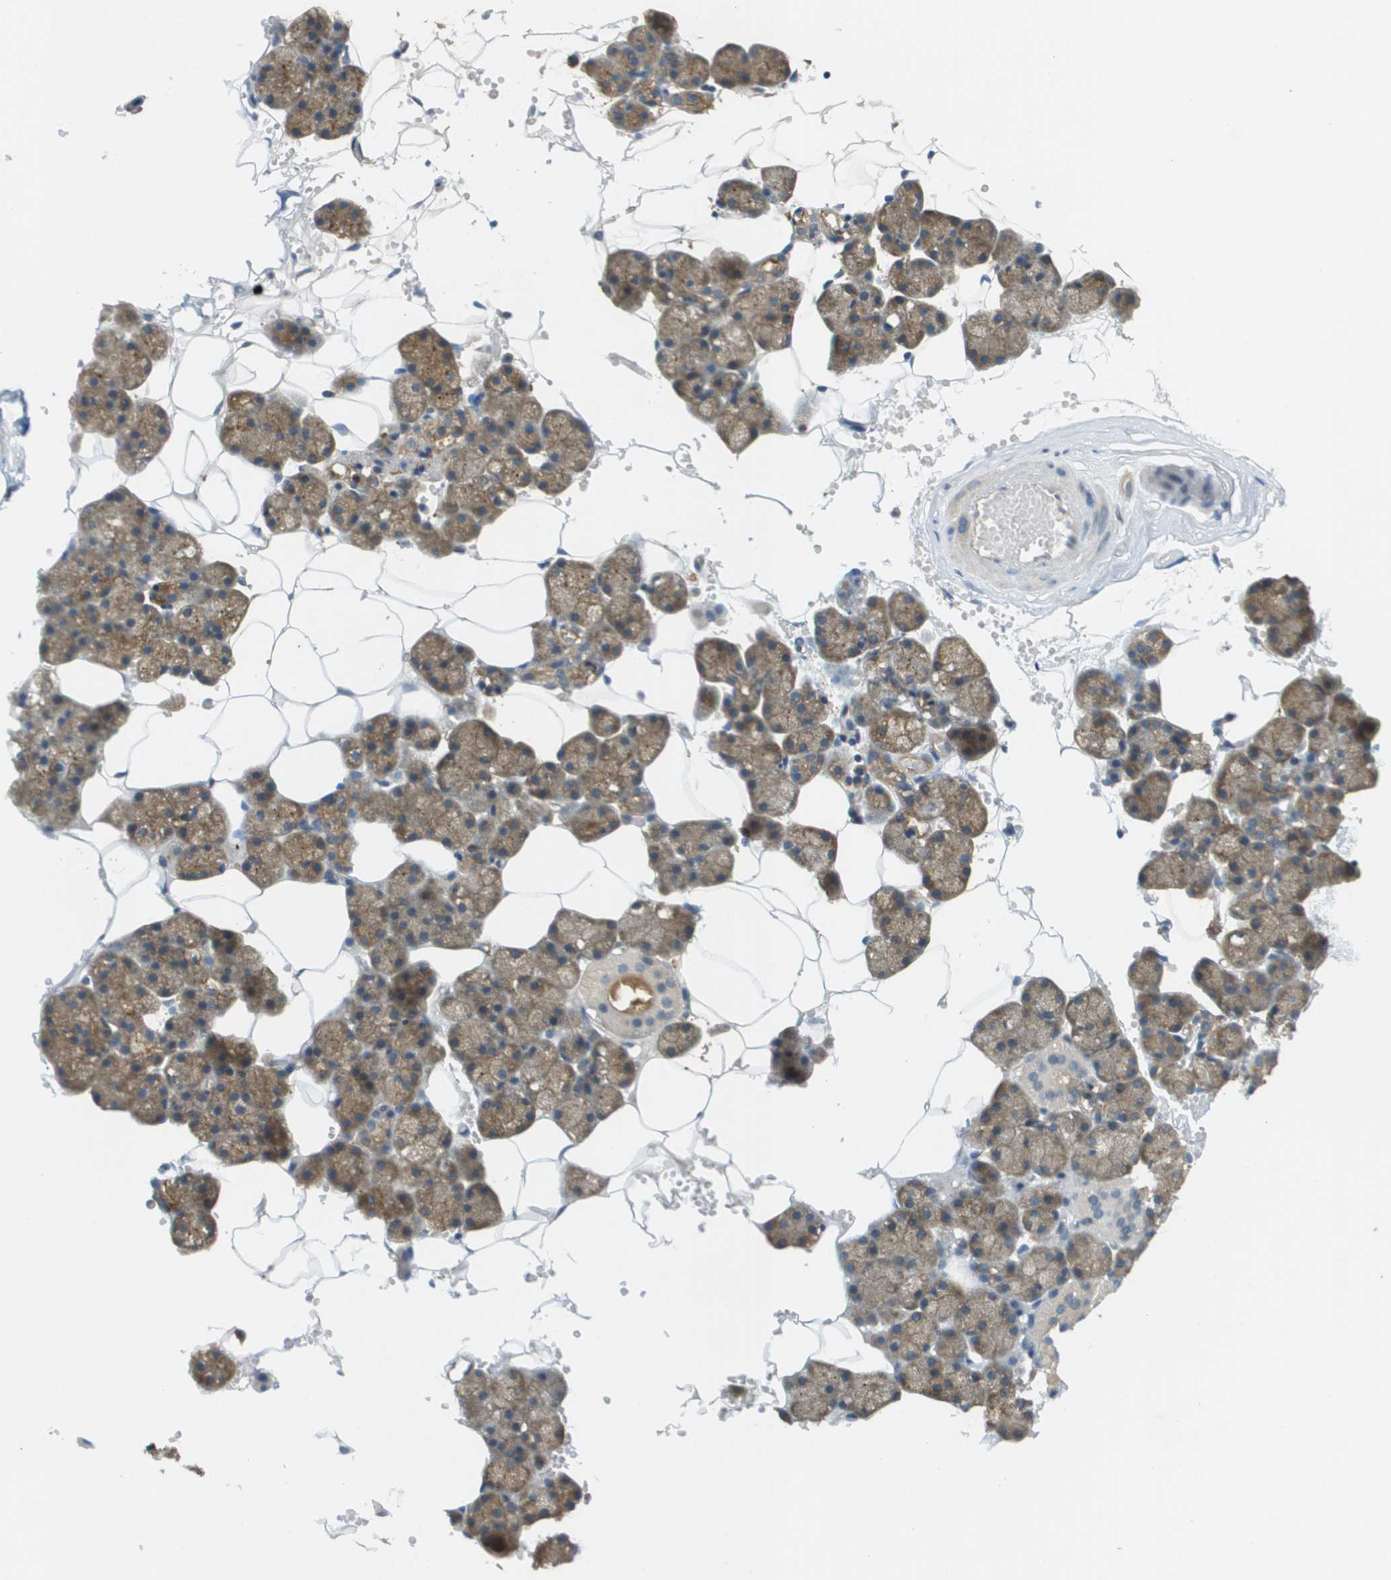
{"staining": {"intensity": "moderate", "quantity": ">75%", "location": "cytoplasmic/membranous"}, "tissue": "salivary gland", "cell_type": "Glandular cells", "image_type": "normal", "snomed": [{"axis": "morphology", "description": "Normal tissue, NOS"}, {"axis": "topography", "description": "Salivary gland"}], "caption": "Protein expression analysis of benign salivary gland demonstrates moderate cytoplasmic/membranous staining in about >75% of glandular cells. The protein of interest is shown in brown color, while the nuclei are stained blue.", "gene": "CORO1B", "patient": {"sex": "male", "age": 62}}